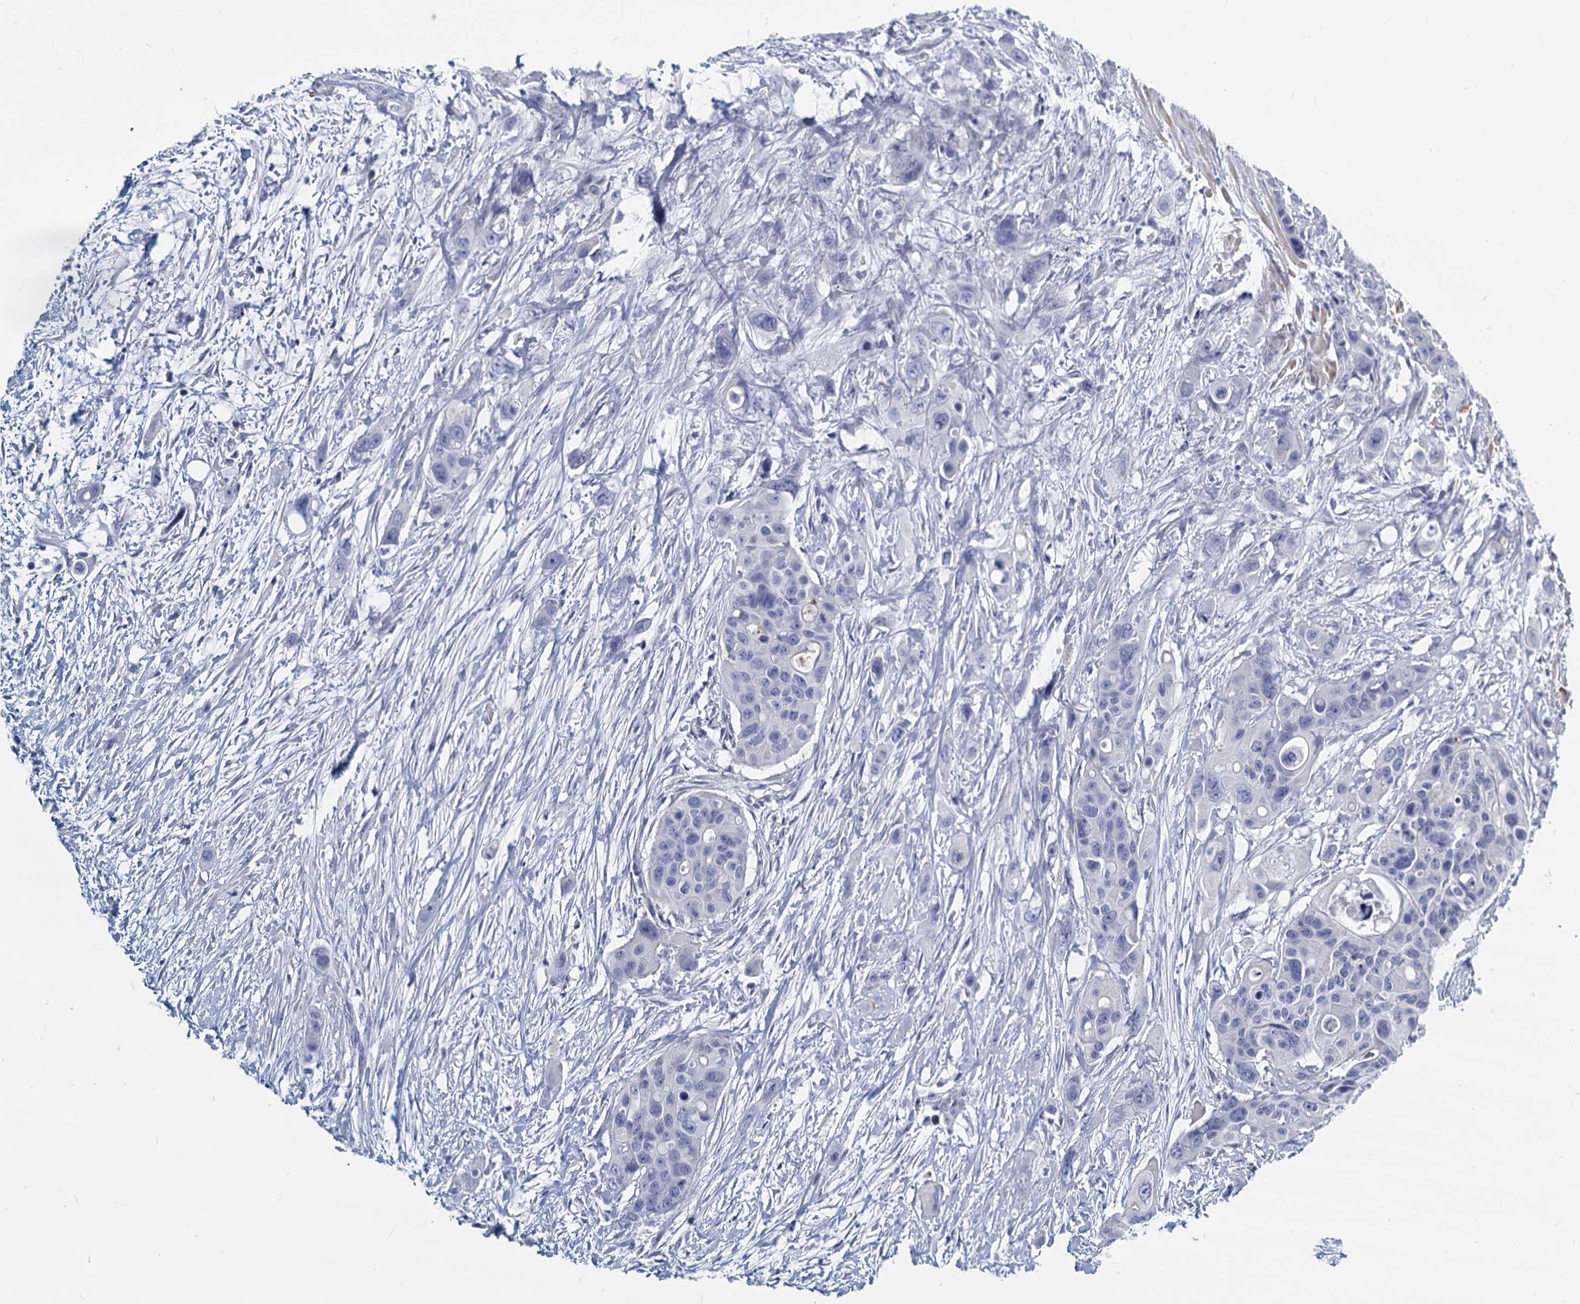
{"staining": {"intensity": "negative", "quantity": "none", "location": "none"}, "tissue": "colorectal cancer", "cell_type": "Tumor cells", "image_type": "cancer", "snomed": [{"axis": "morphology", "description": "Adenocarcinoma, NOS"}, {"axis": "topography", "description": "Colon"}], "caption": "IHC photomicrograph of neoplastic tissue: human colorectal cancer (adenocarcinoma) stained with DAB (3,3'-diaminobenzidine) demonstrates no significant protein staining in tumor cells.", "gene": "GSTM3", "patient": {"sex": "male", "age": 77}}